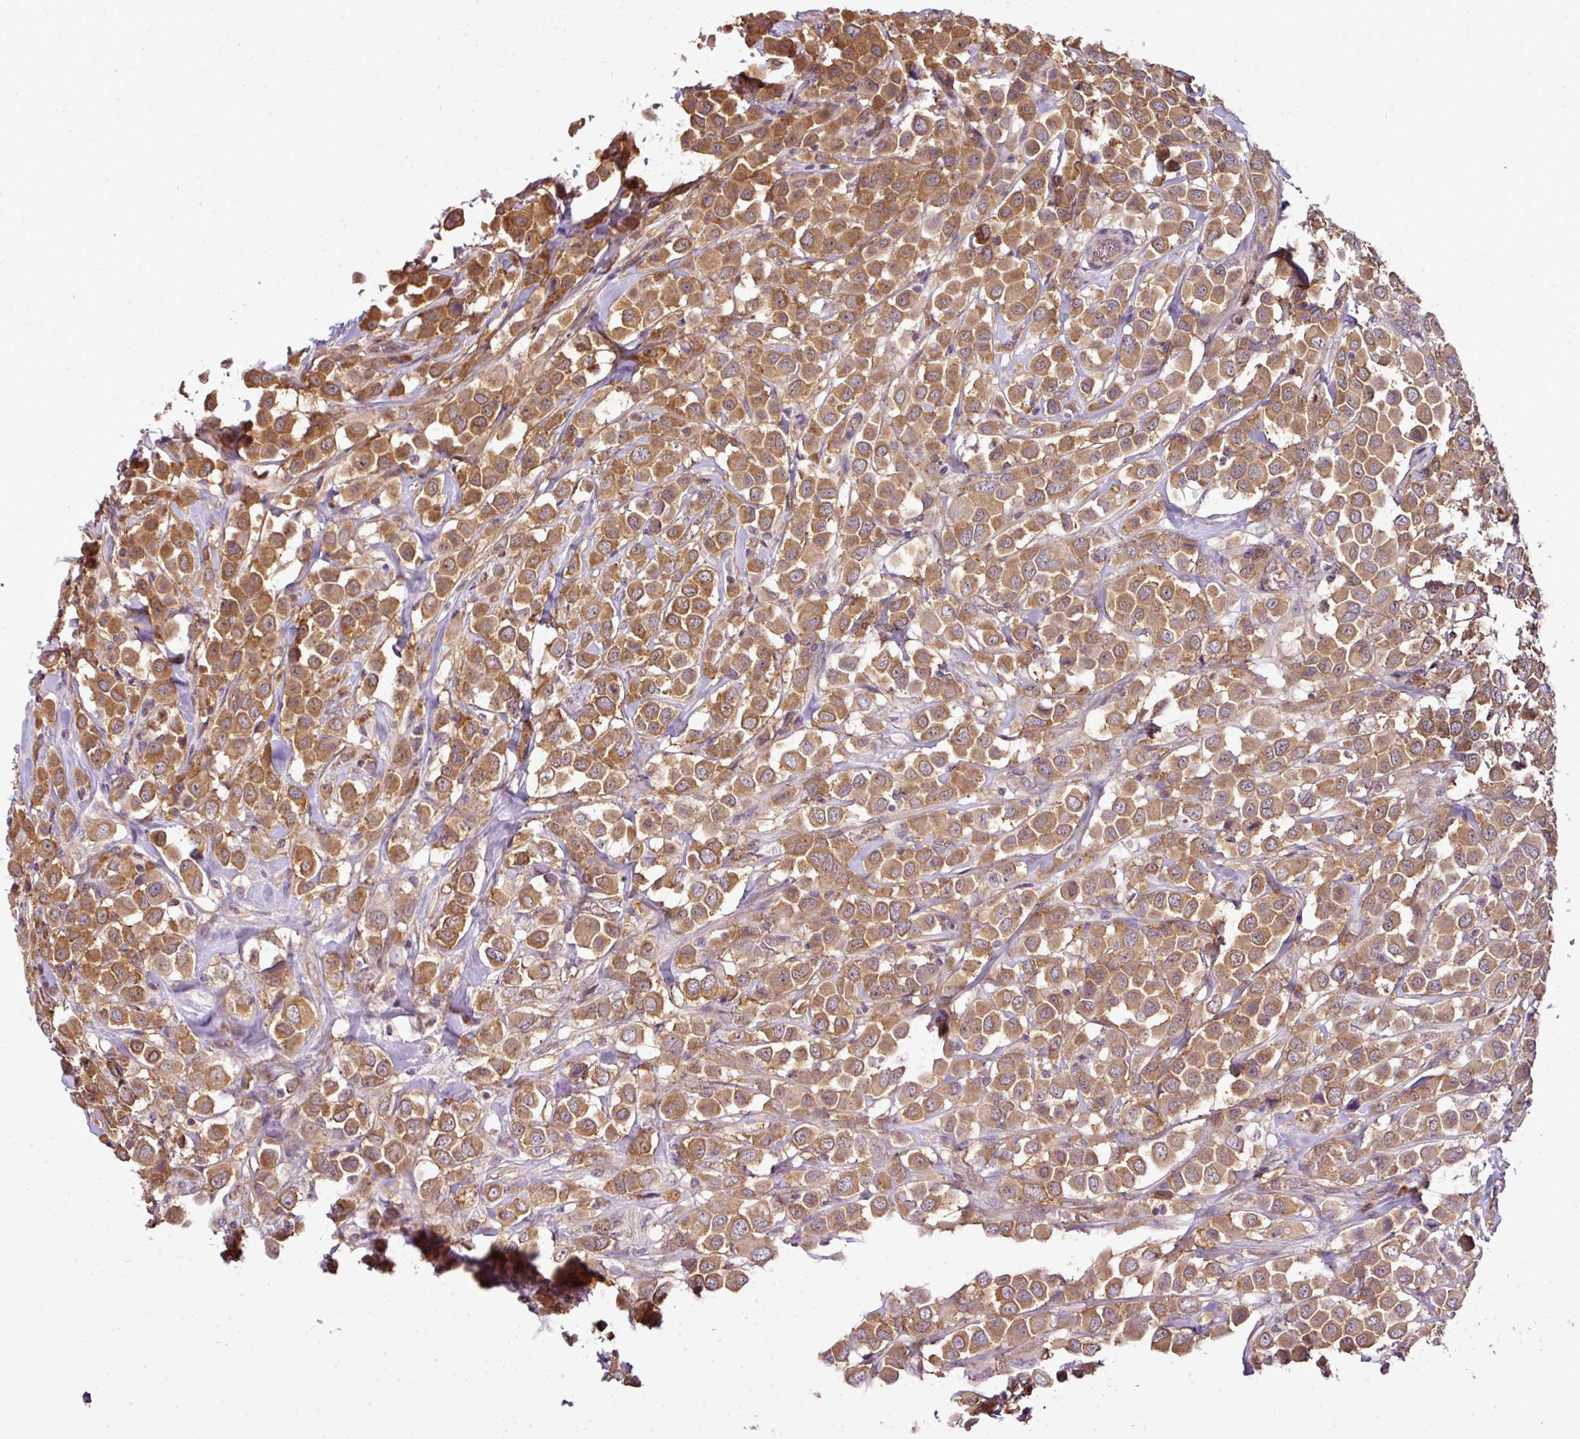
{"staining": {"intensity": "moderate", "quantity": ">75%", "location": "cytoplasmic/membranous"}, "tissue": "breast cancer", "cell_type": "Tumor cells", "image_type": "cancer", "snomed": [{"axis": "morphology", "description": "Duct carcinoma"}, {"axis": "topography", "description": "Breast"}], "caption": "The image shows immunohistochemical staining of breast cancer (invasive ductal carcinoma). There is moderate cytoplasmic/membranous positivity is identified in about >75% of tumor cells. (DAB IHC, brown staining for protein, blue staining for nuclei).", "gene": "RBM4B", "patient": {"sex": "female", "age": 61}}